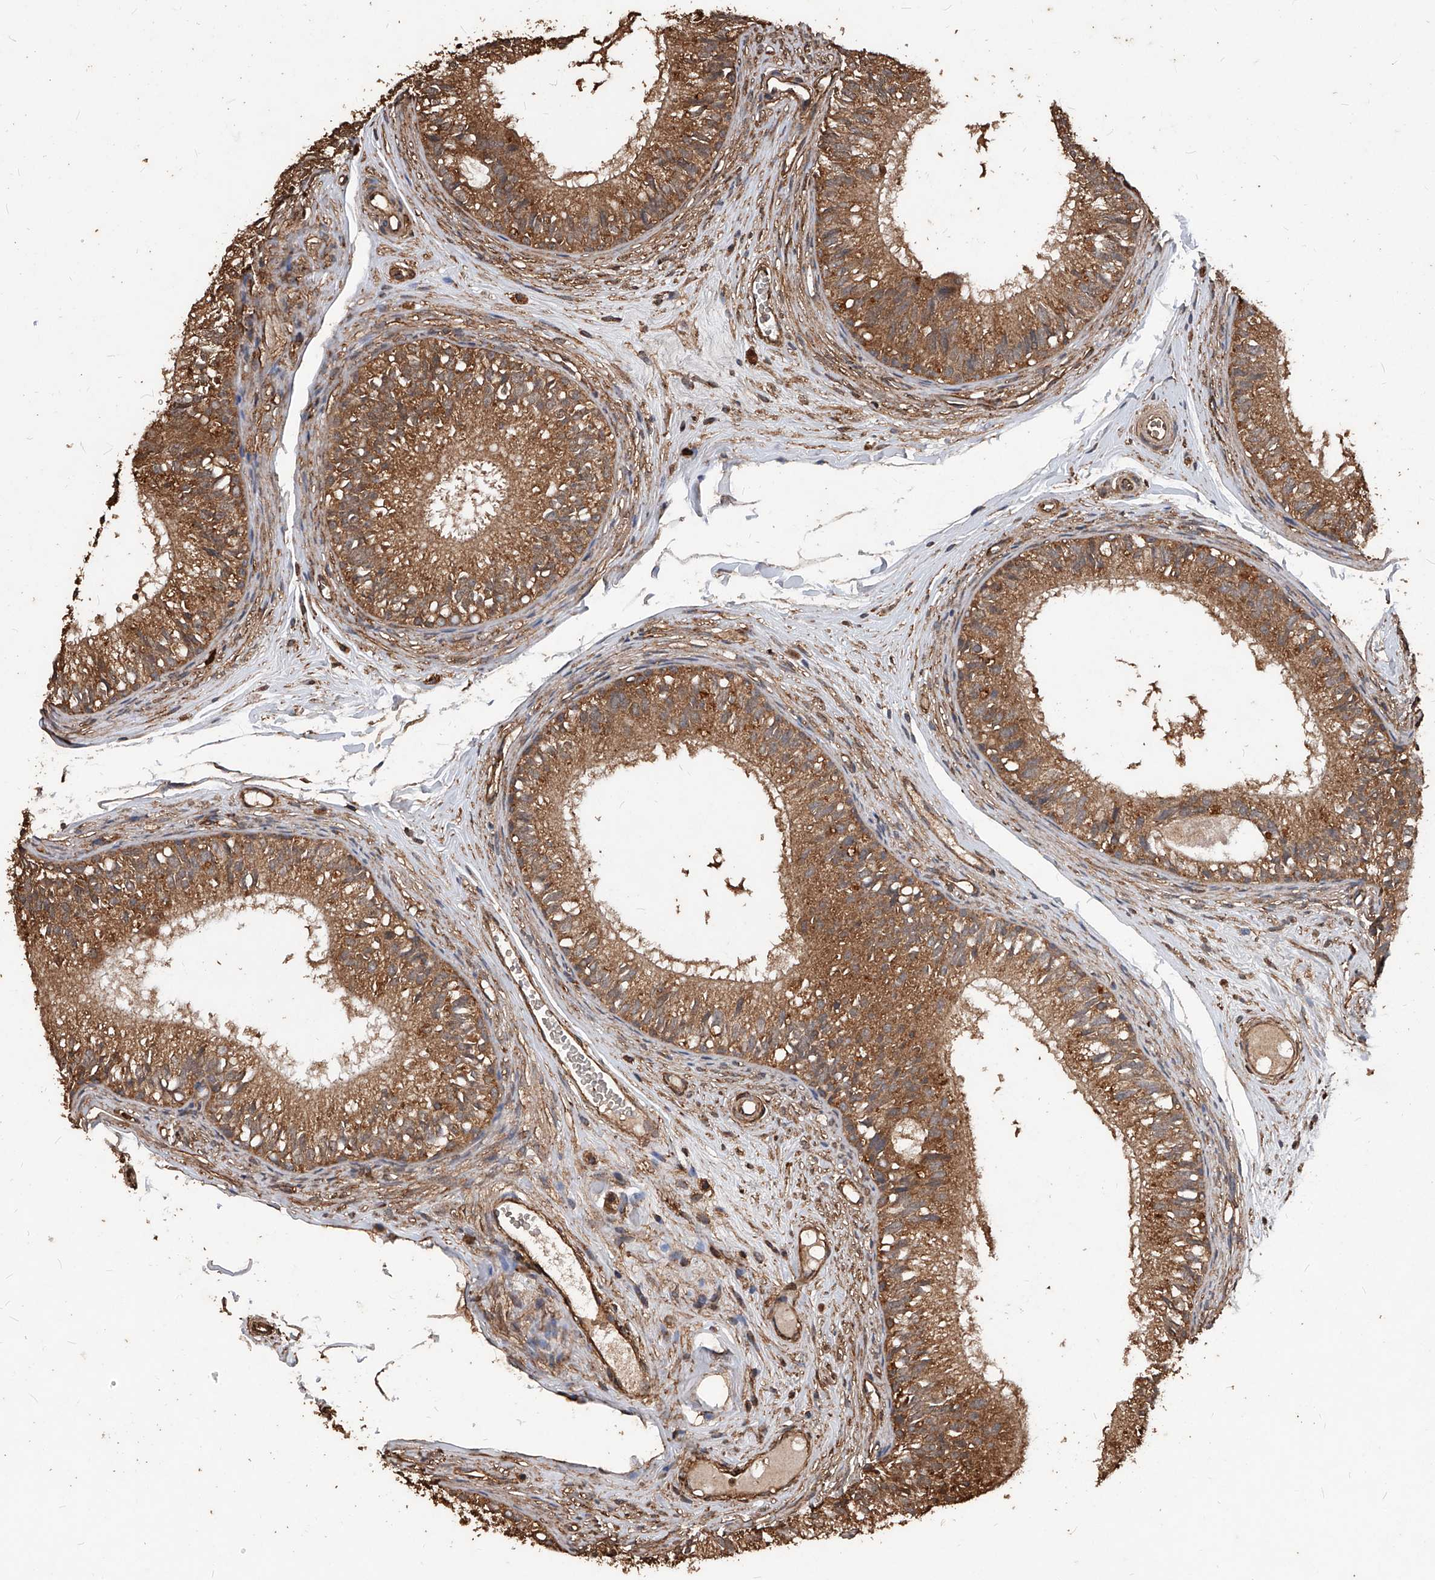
{"staining": {"intensity": "moderate", "quantity": ">75%", "location": "cytoplasmic/membranous"}, "tissue": "epididymis", "cell_type": "Glandular cells", "image_type": "normal", "snomed": [{"axis": "morphology", "description": "Normal tissue, NOS"}, {"axis": "morphology", "description": "Seminoma in situ"}, {"axis": "topography", "description": "Testis"}, {"axis": "topography", "description": "Epididymis"}], "caption": "High-magnification brightfield microscopy of unremarkable epididymis stained with DAB (3,3'-diaminobenzidine) (brown) and counterstained with hematoxylin (blue). glandular cells exhibit moderate cytoplasmic/membranous positivity is present in about>75% of cells. The protein is stained brown, and the nuclei are stained in blue (DAB (3,3'-diaminobenzidine) IHC with brightfield microscopy, high magnification).", "gene": "UCP2", "patient": {"sex": "male", "age": 28}}